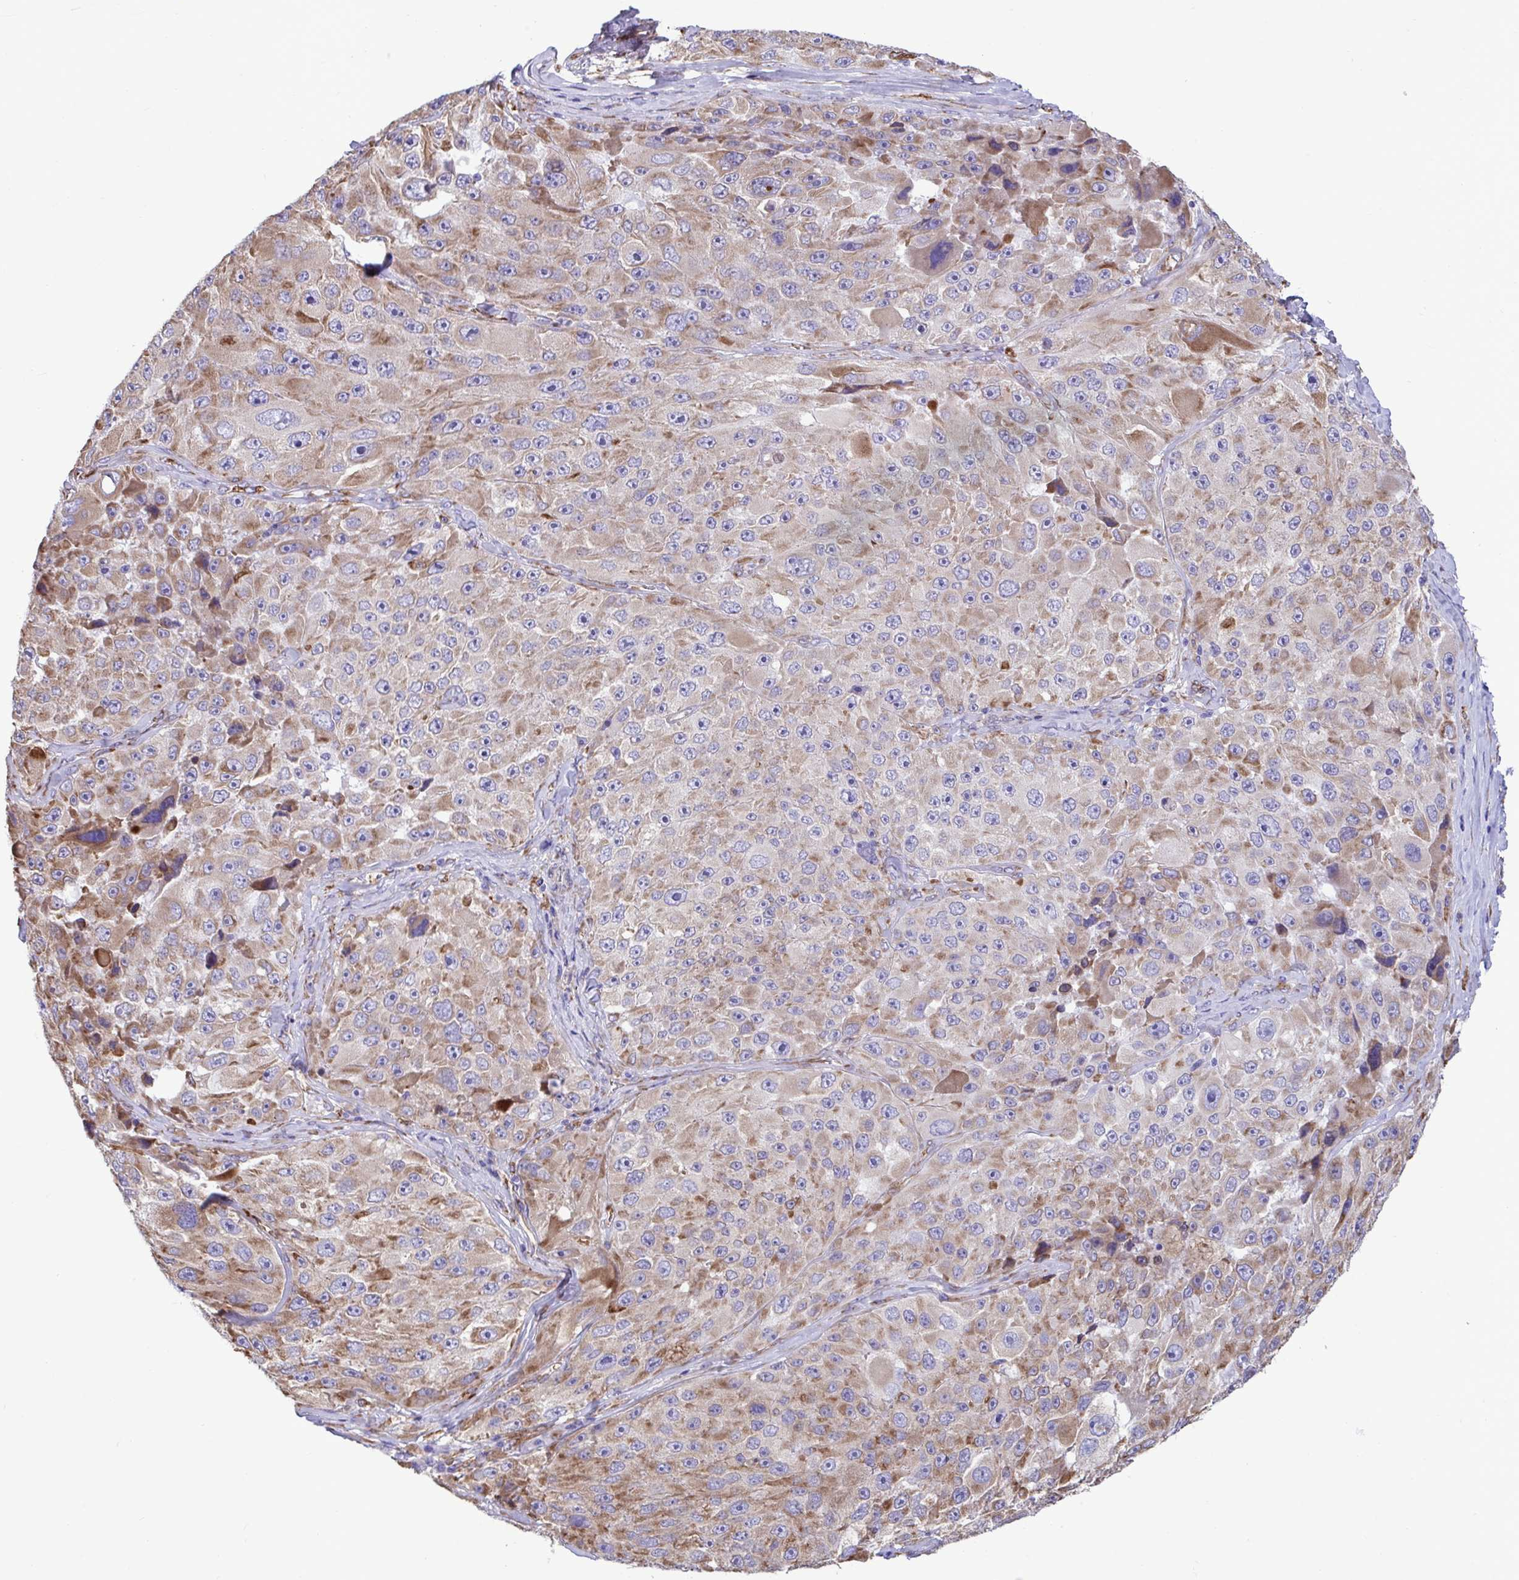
{"staining": {"intensity": "moderate", "quantity": ">75%", "location": "cytoplasmic/membranous"}, "tissue": "melanoma", "cell_type": "Tumor cells", "image_type": "cancer", "snomed": [{"axis": "morphology", "description": "Malignant melanoma, Metastatic site"}, {"axis": "topography", "description": "Lymph node"}], "caption": "Melanoma was stained to show a protein in brown. There is medium levels of moderate cytoplasmic/membranous expression in approximately >75% of tumor cells.", "gene": "ASPH", "patient": {"sex": "male", "age": 62}}